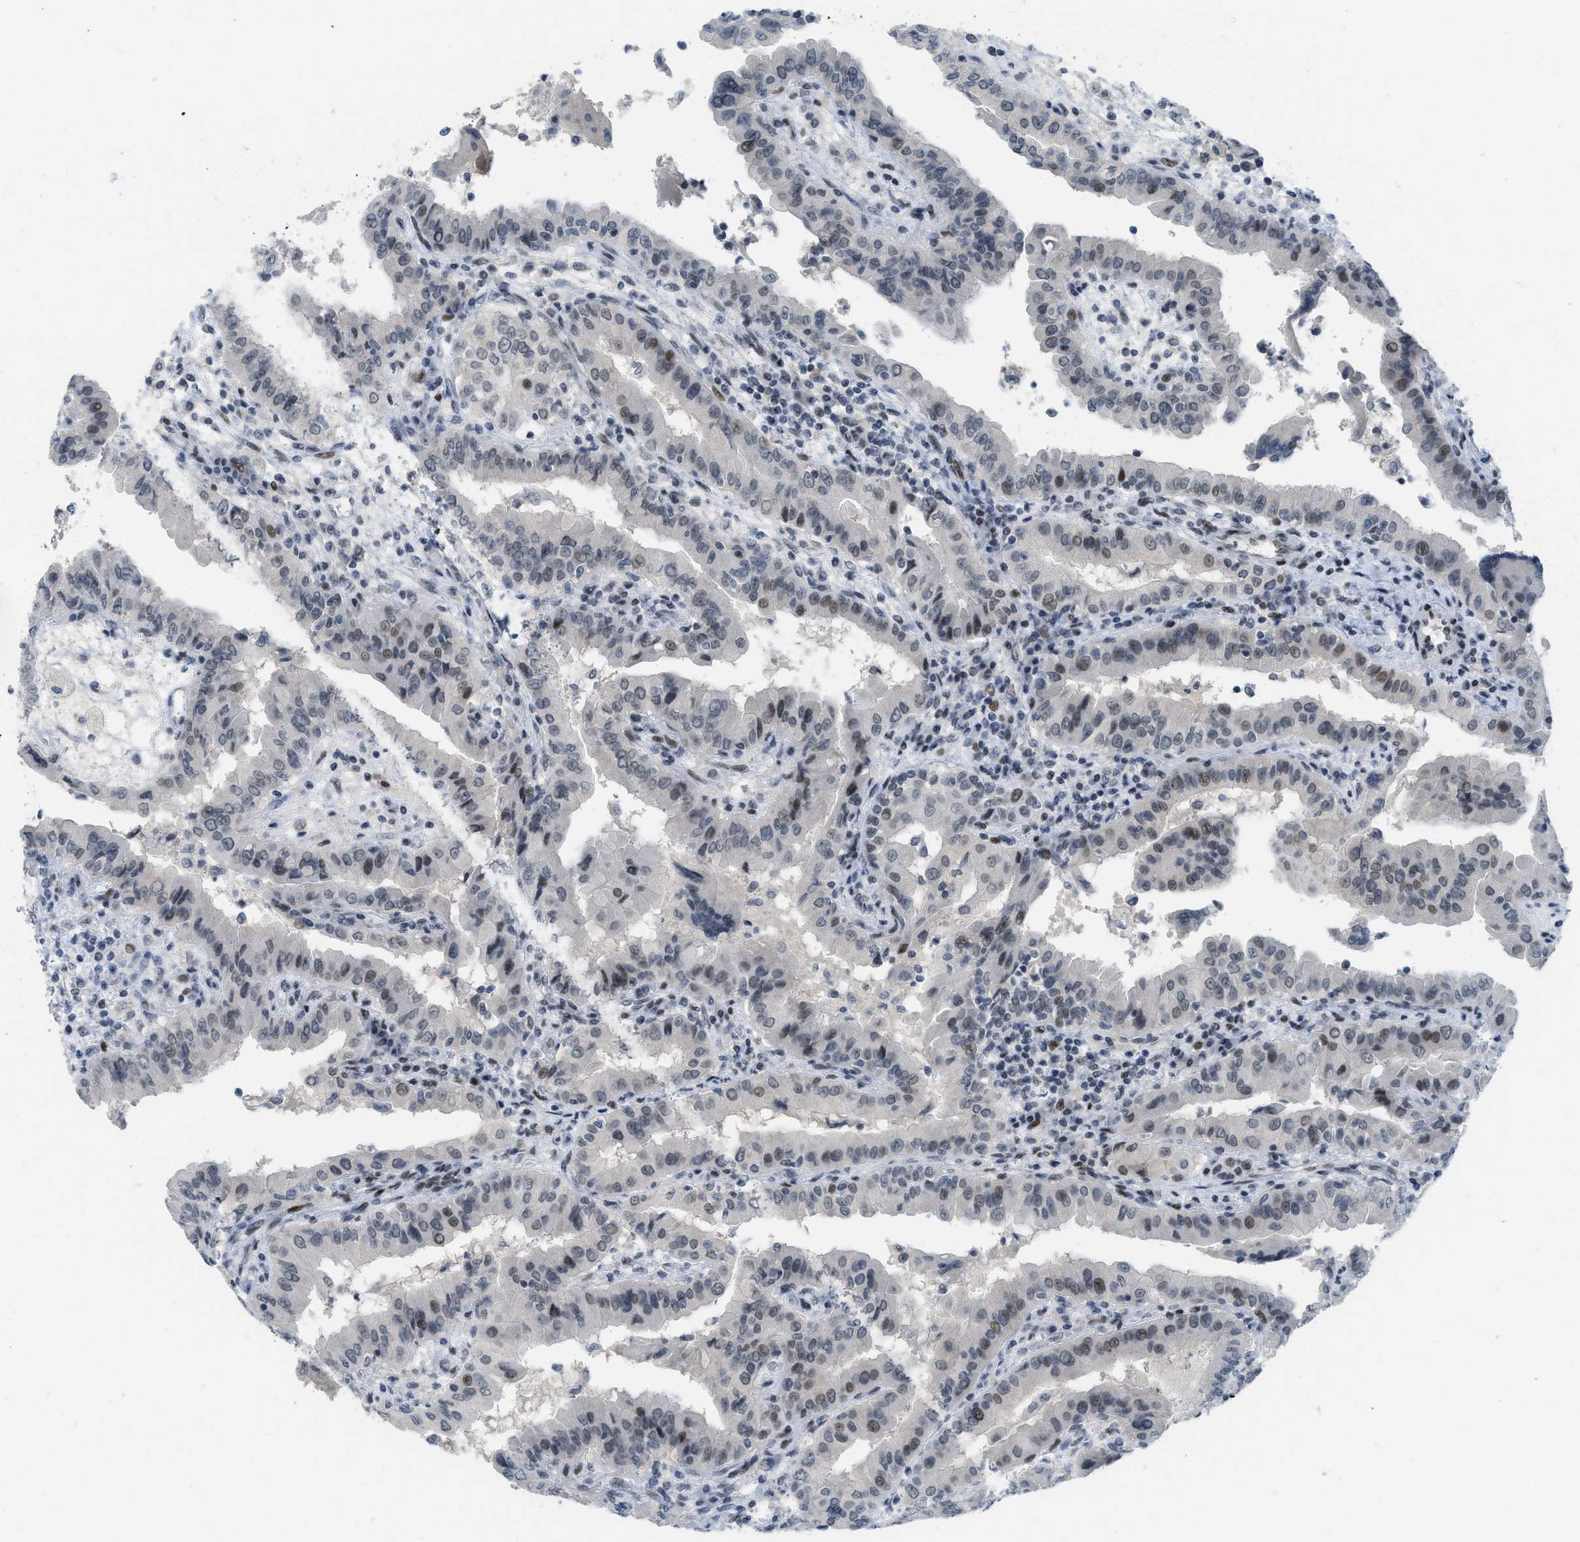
{"staining": {"intensity": "moderate", "quantity": "<25%", "location": "nuclear"}, "tissue": "thyroid cancer", "cell_type": "Tumor cells", "image_type": "cancer", "snomed": [{"axis": "morphology", "description": "Papillary adenocarcinoma, NOS"}, {"axis": "topography", "description": "Thyroid gland"}], "caption": "Protein expression by IHC displays moderate nuclear expression in approximately <25% of tumor cells in thyroid papillary adenocarcinoma.", "gene": "PBX1", "patient": {"sex": "male", "age": 33}}